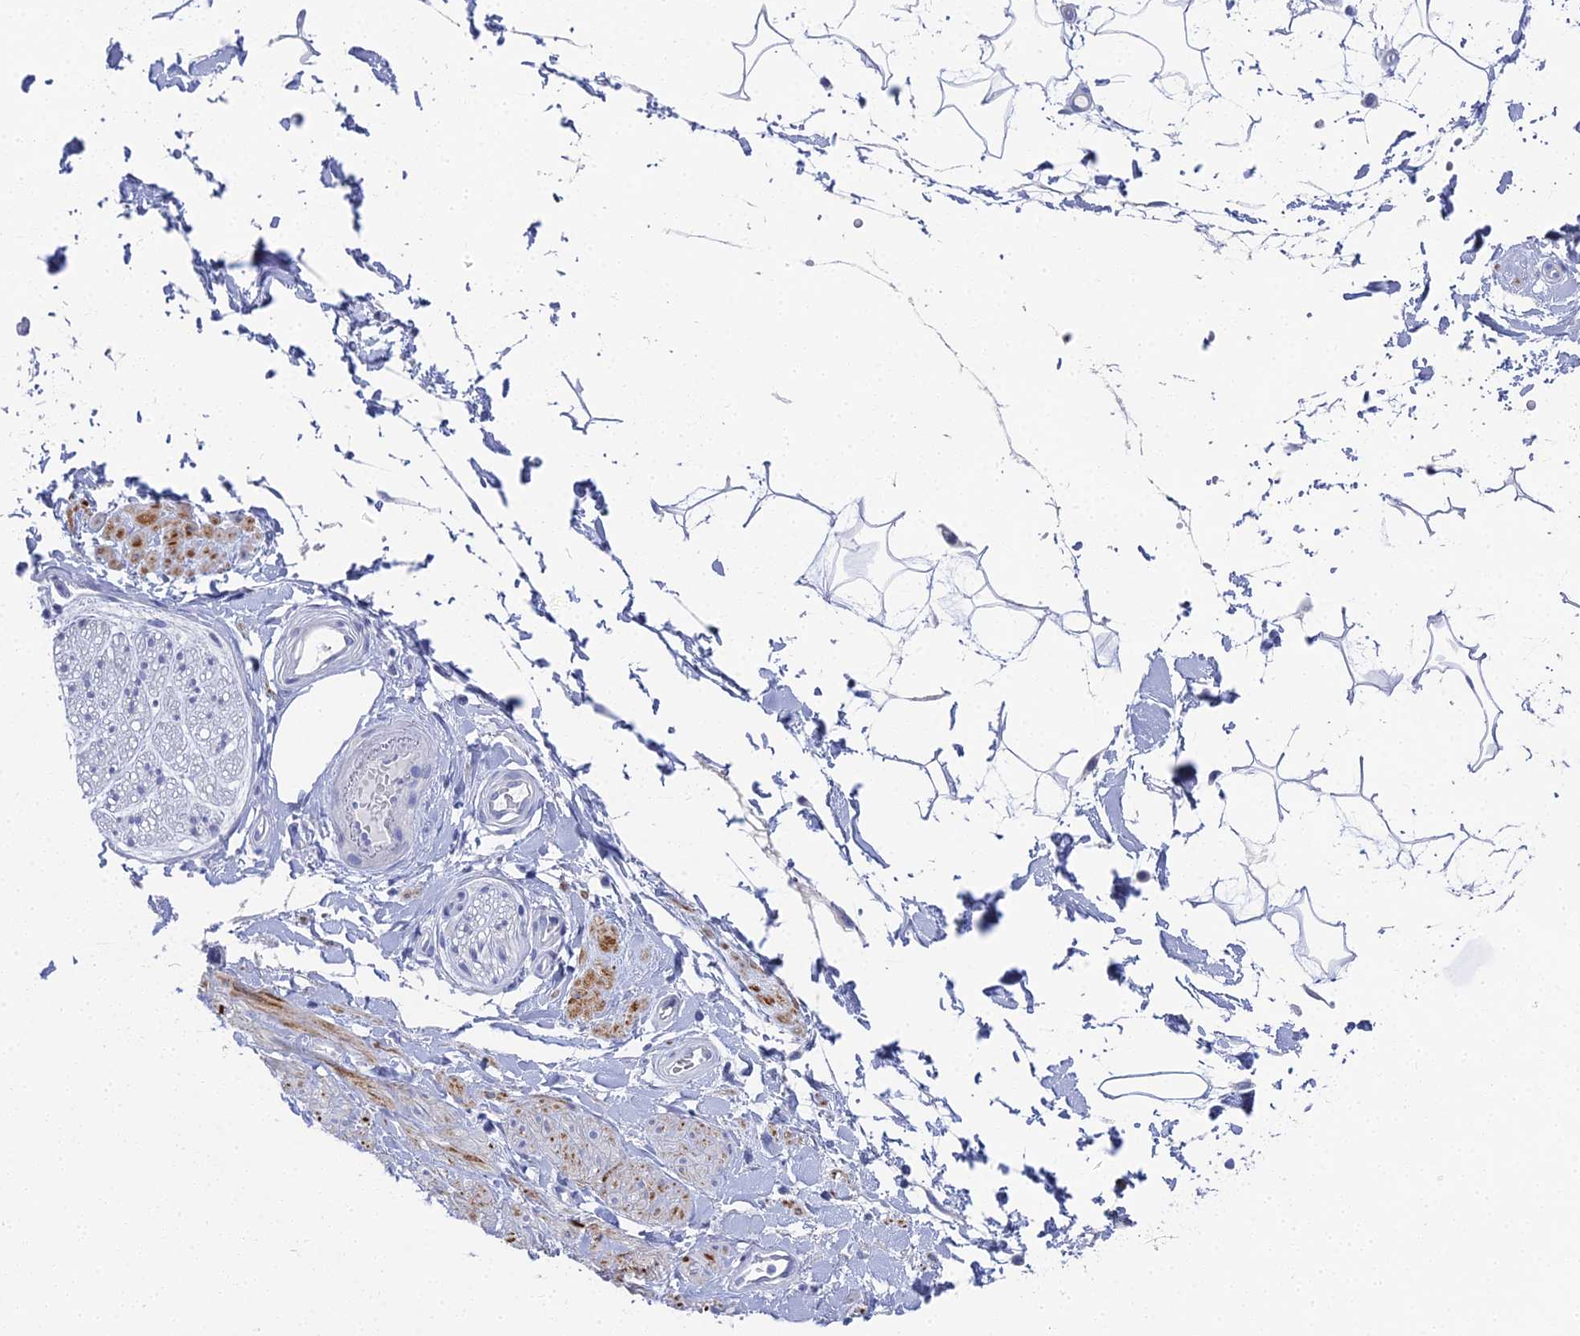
{"staining": {"intensity": "negative", "quantity": "none", "location": "none"}, "tissue": "adipose tissue", "cell_type": "Adipocytes", "image_type": "normal", "snomed": [{"axis": "morphology", "description": "Normal tissue, NOS"}, {"axis": "topography", "description": "Soft tissue"}, {"axis": "topography", "description": "Adipose tissue"}, {"axis": "topography", "description": "Vascular tissue"}, {"axis": "topography", "description": "Peripheral nerve tissue"}], "caption": "The micrograph exhibits no staining of adipocytes in unremarkable adipose tissue. (Stains: DAB immunohistochemistry with hematoxylin counter stain, Microscopy: brightfield microscopy at high magnification).", "gene": "ALPP", "patient": {"sex": "male", "age": 74}}